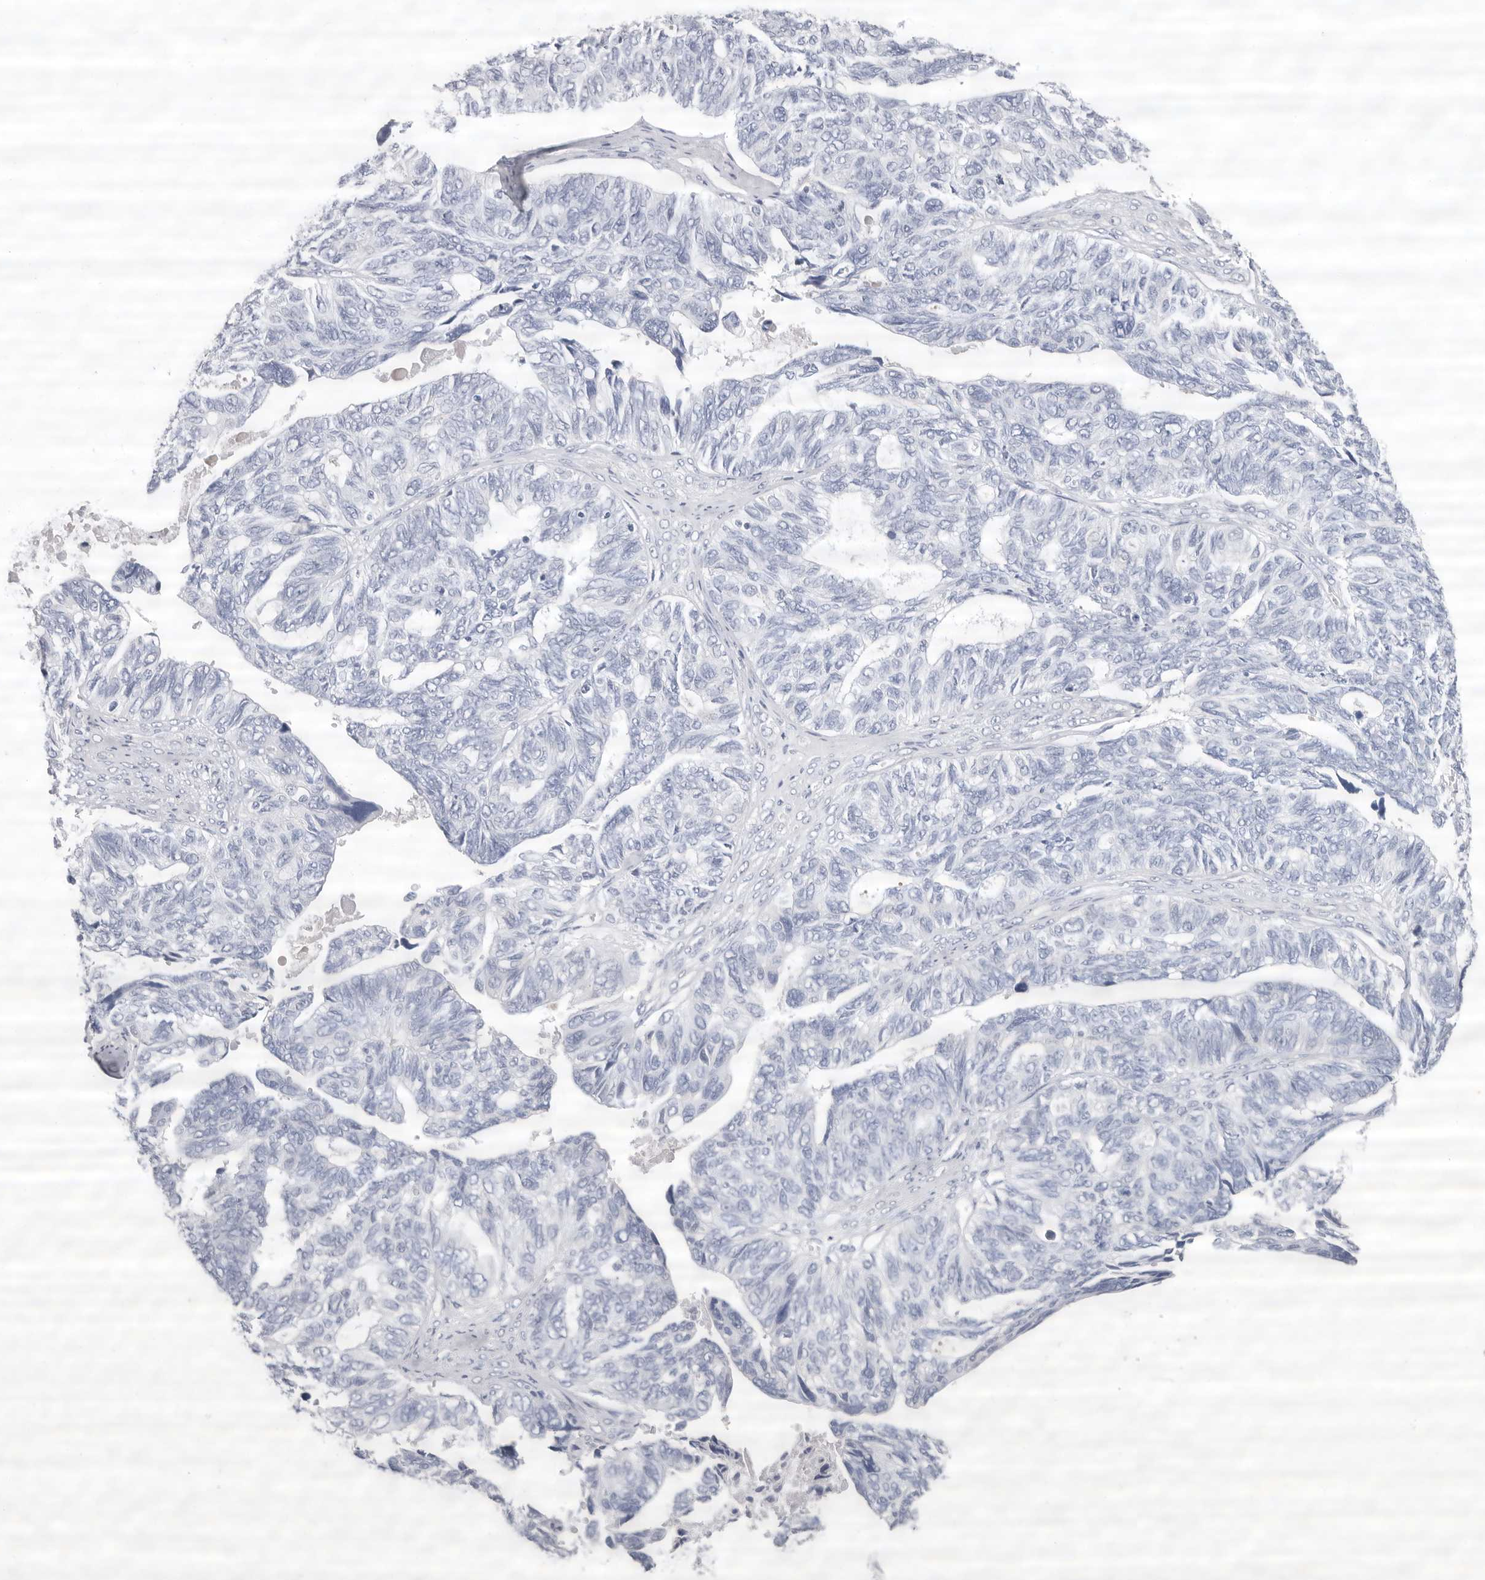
{"staining": {"intensity": "negative", "quantity": "none", "location": "none"}, "tissue": "ovarian cancer", "cell_type": "Tumor cells", "image_type": "cancer", "snomed": [{"axis": "morphology", "description": "Cystadenocarcinoma, serous, NOS"}, {"axis": "topography", "description": "Ovary"}], "caption": "A micrograph of ovarian serous cystadenocarcinoma stained for a protein shows no brown staining in tumor cells.", "gene": "LPO", "patient": {"sex": "female", "age": 79}}